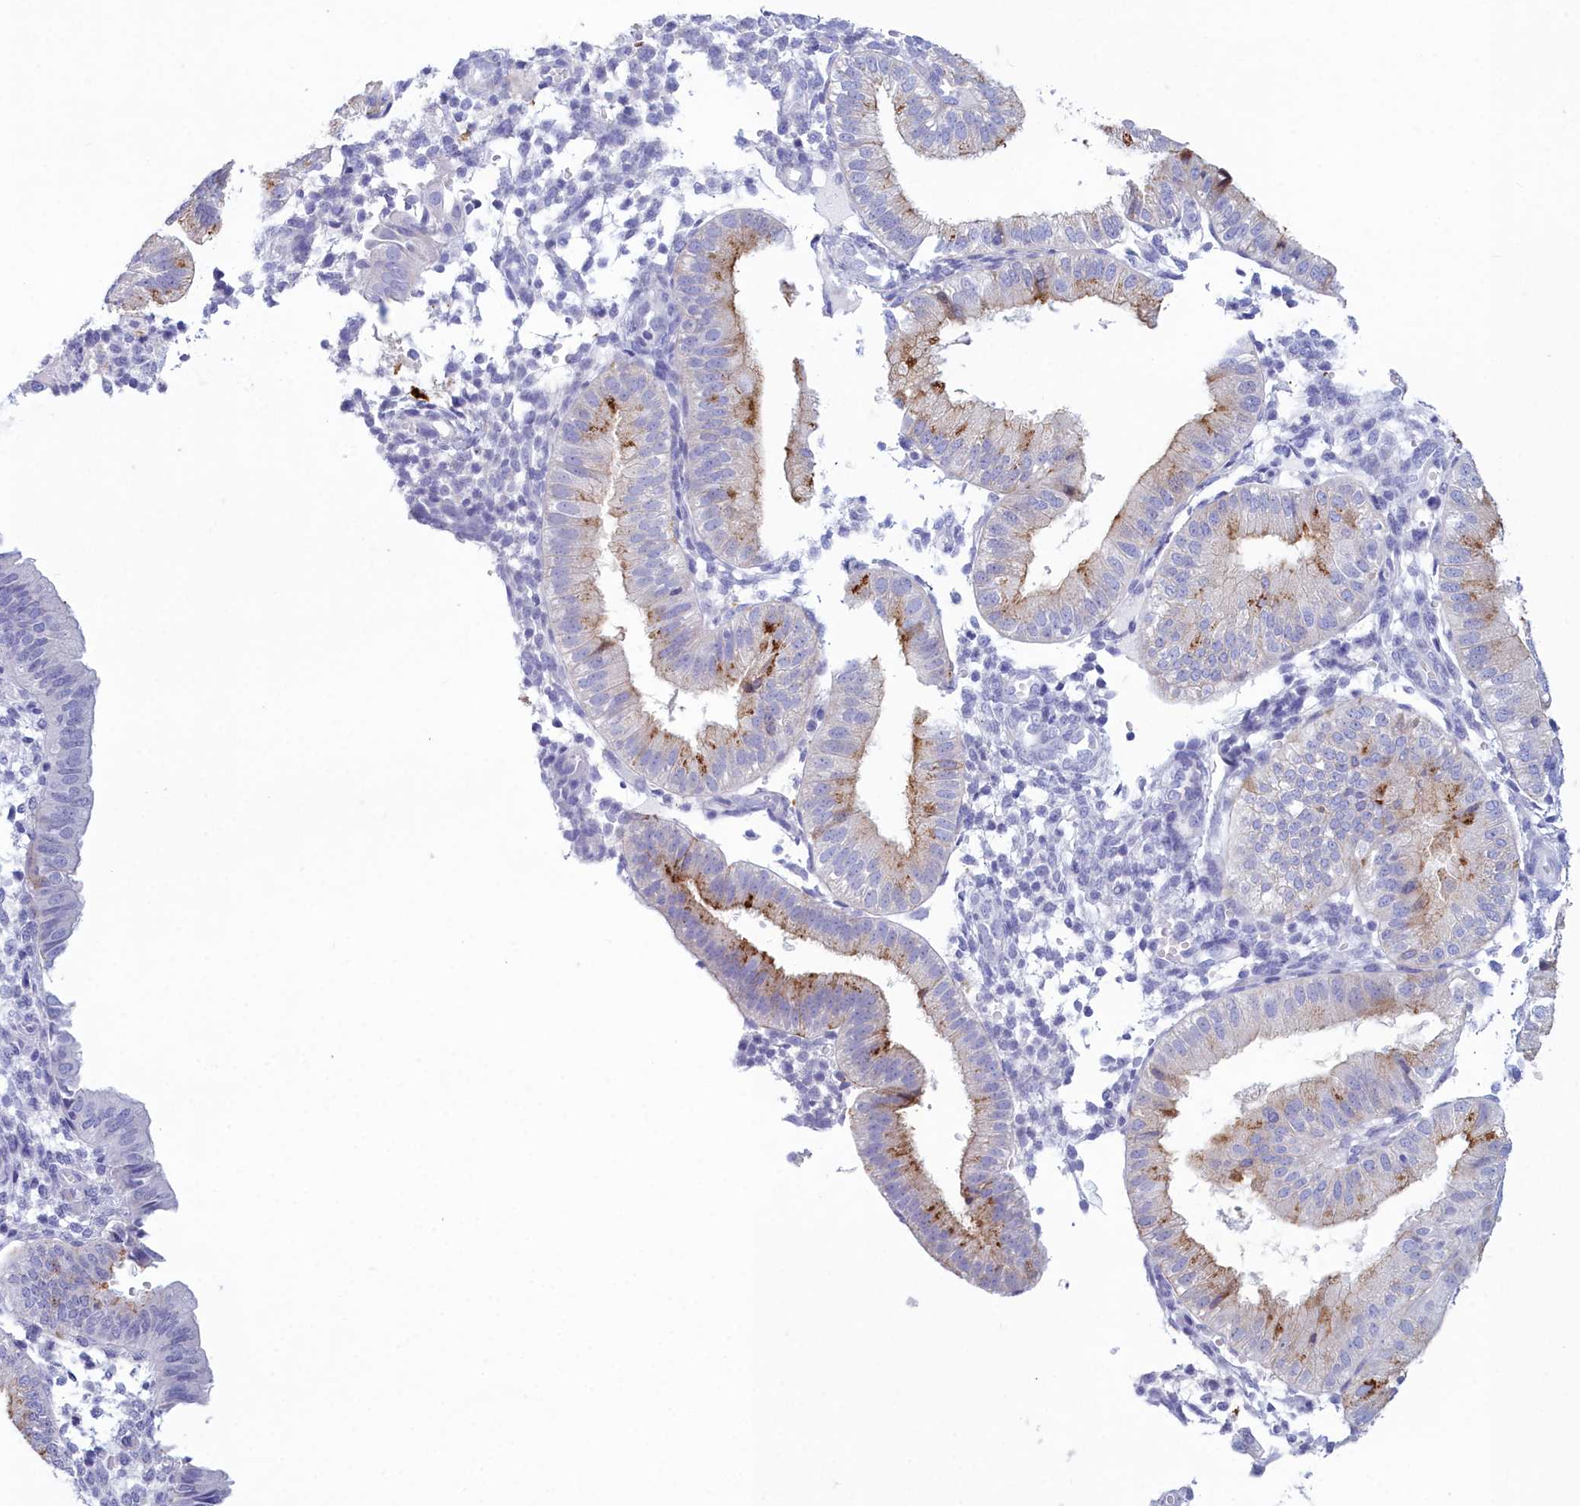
{"staining": {"intensity": "negative", "quantity": "none", "location": "none"}, "tissue": "endometrium", "cell_type": "Cells in endometrial stroma", "image_type": "normal", "snomed": [{"axis": "morphology", "description": "Normal tissue, NOS"}, {"axis": "topography", "description": "Endometrium"}], "caption": "This is a micrograph of immunohistochemistry (IHC) staining of normal endometrium, which shows no staining in cells in endometrial stroma. Nuclei are stained in blue.", "gene": "TMEM97", "patient": {"sex": "female", "age": 39}}